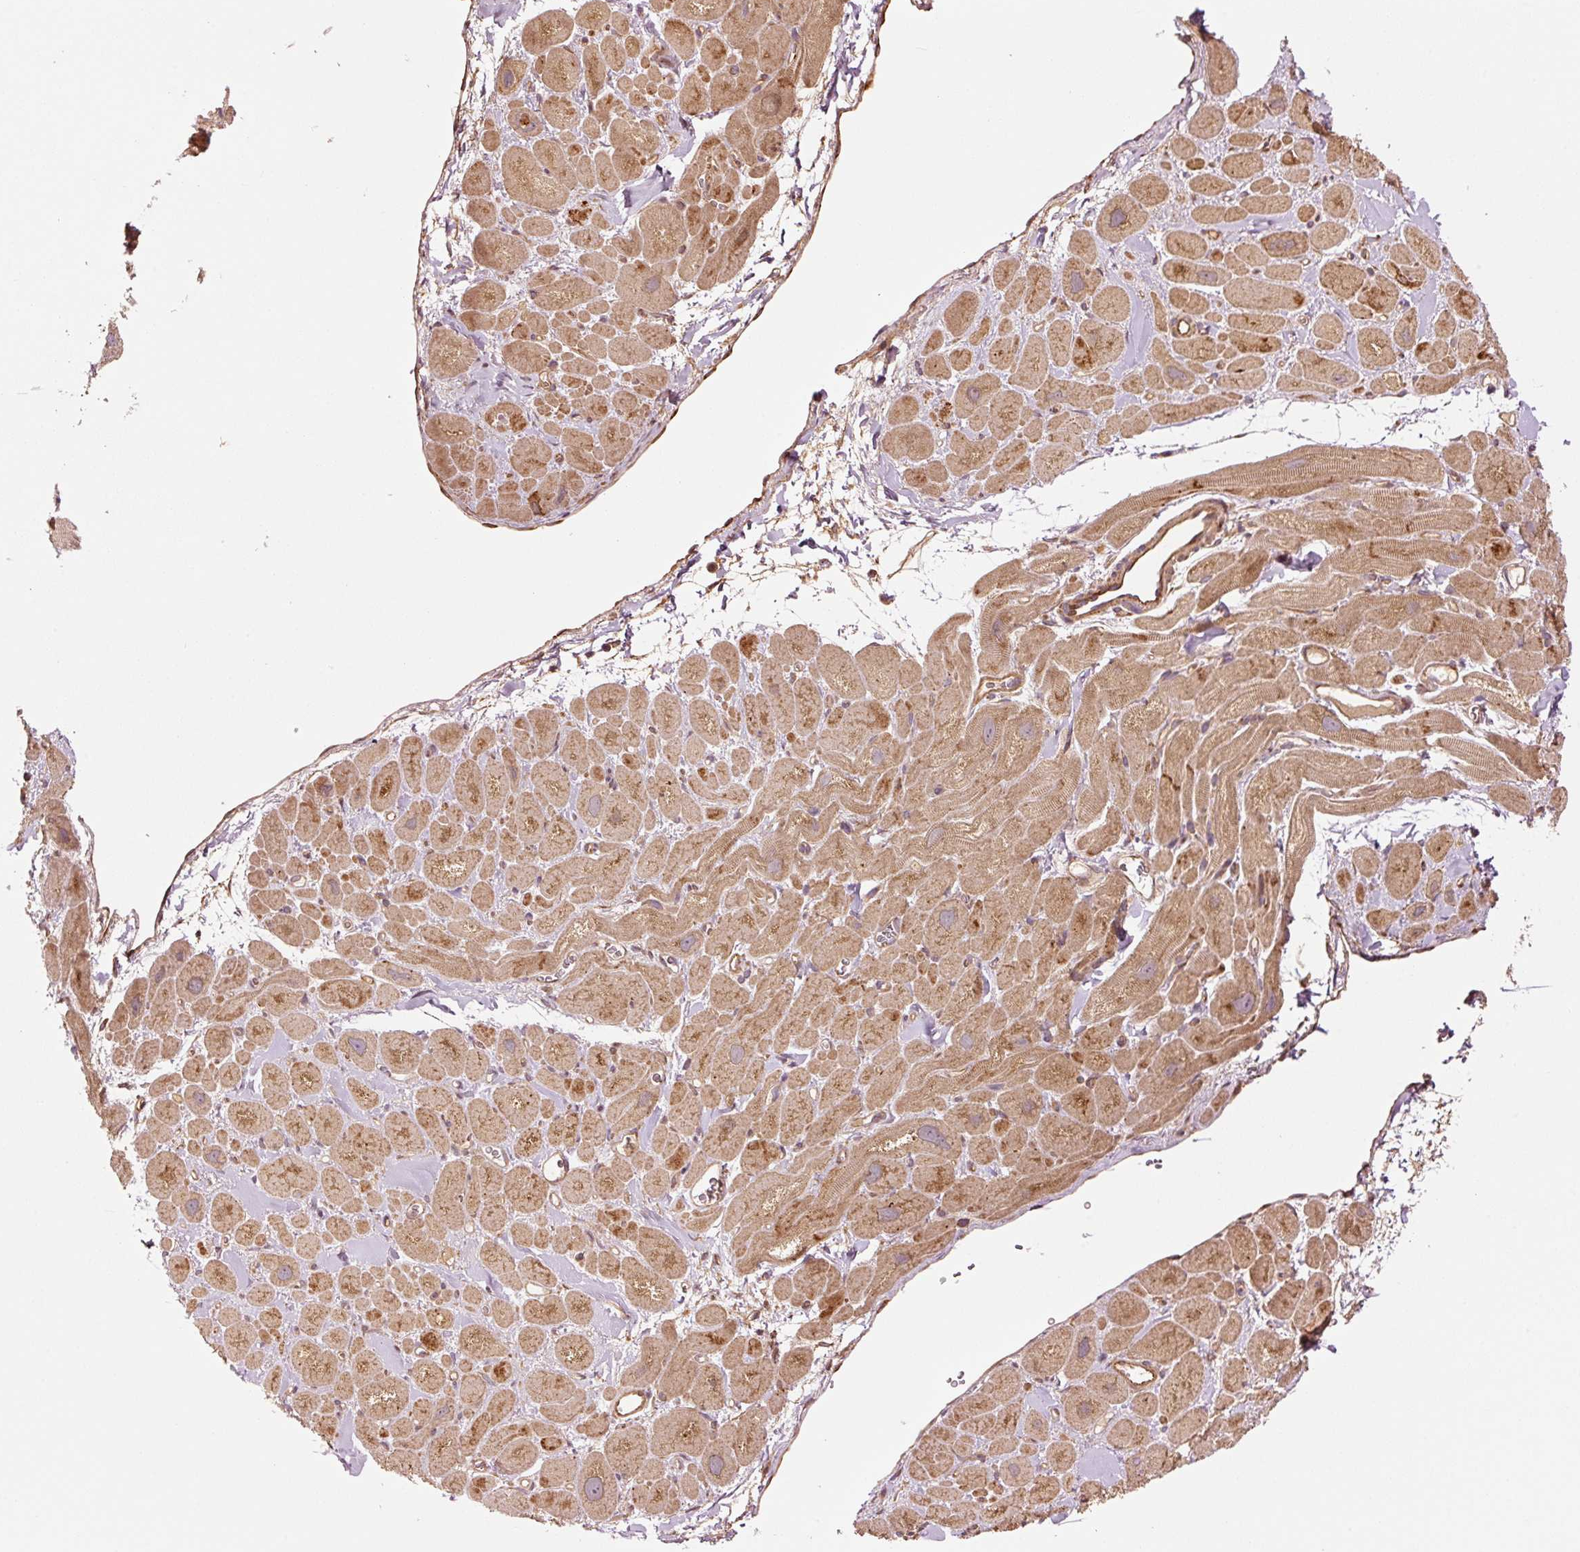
{"staining": {"intensity": "moderate", "quantity": ">75%", "location": "cytoplasmic/membranous"}, "tissue": "heart muscle", "cell_type": "Cardiomyocytes", "image_type": "normal", "snomed": [{"axis": "morphology", "description": "Normal tissue, NOS"}, {"axis": "topography", "description": "Heart"}], "caption": "This histopathology image demonstrates immunohistochemistry (IHC) staining of benign heart muscle, with medium moderate cytoplasmic/membranous staining in about >75% of cardiomyocytes.", "gene": "OXER1", "patient": {"sex": "male", "age": 49}}